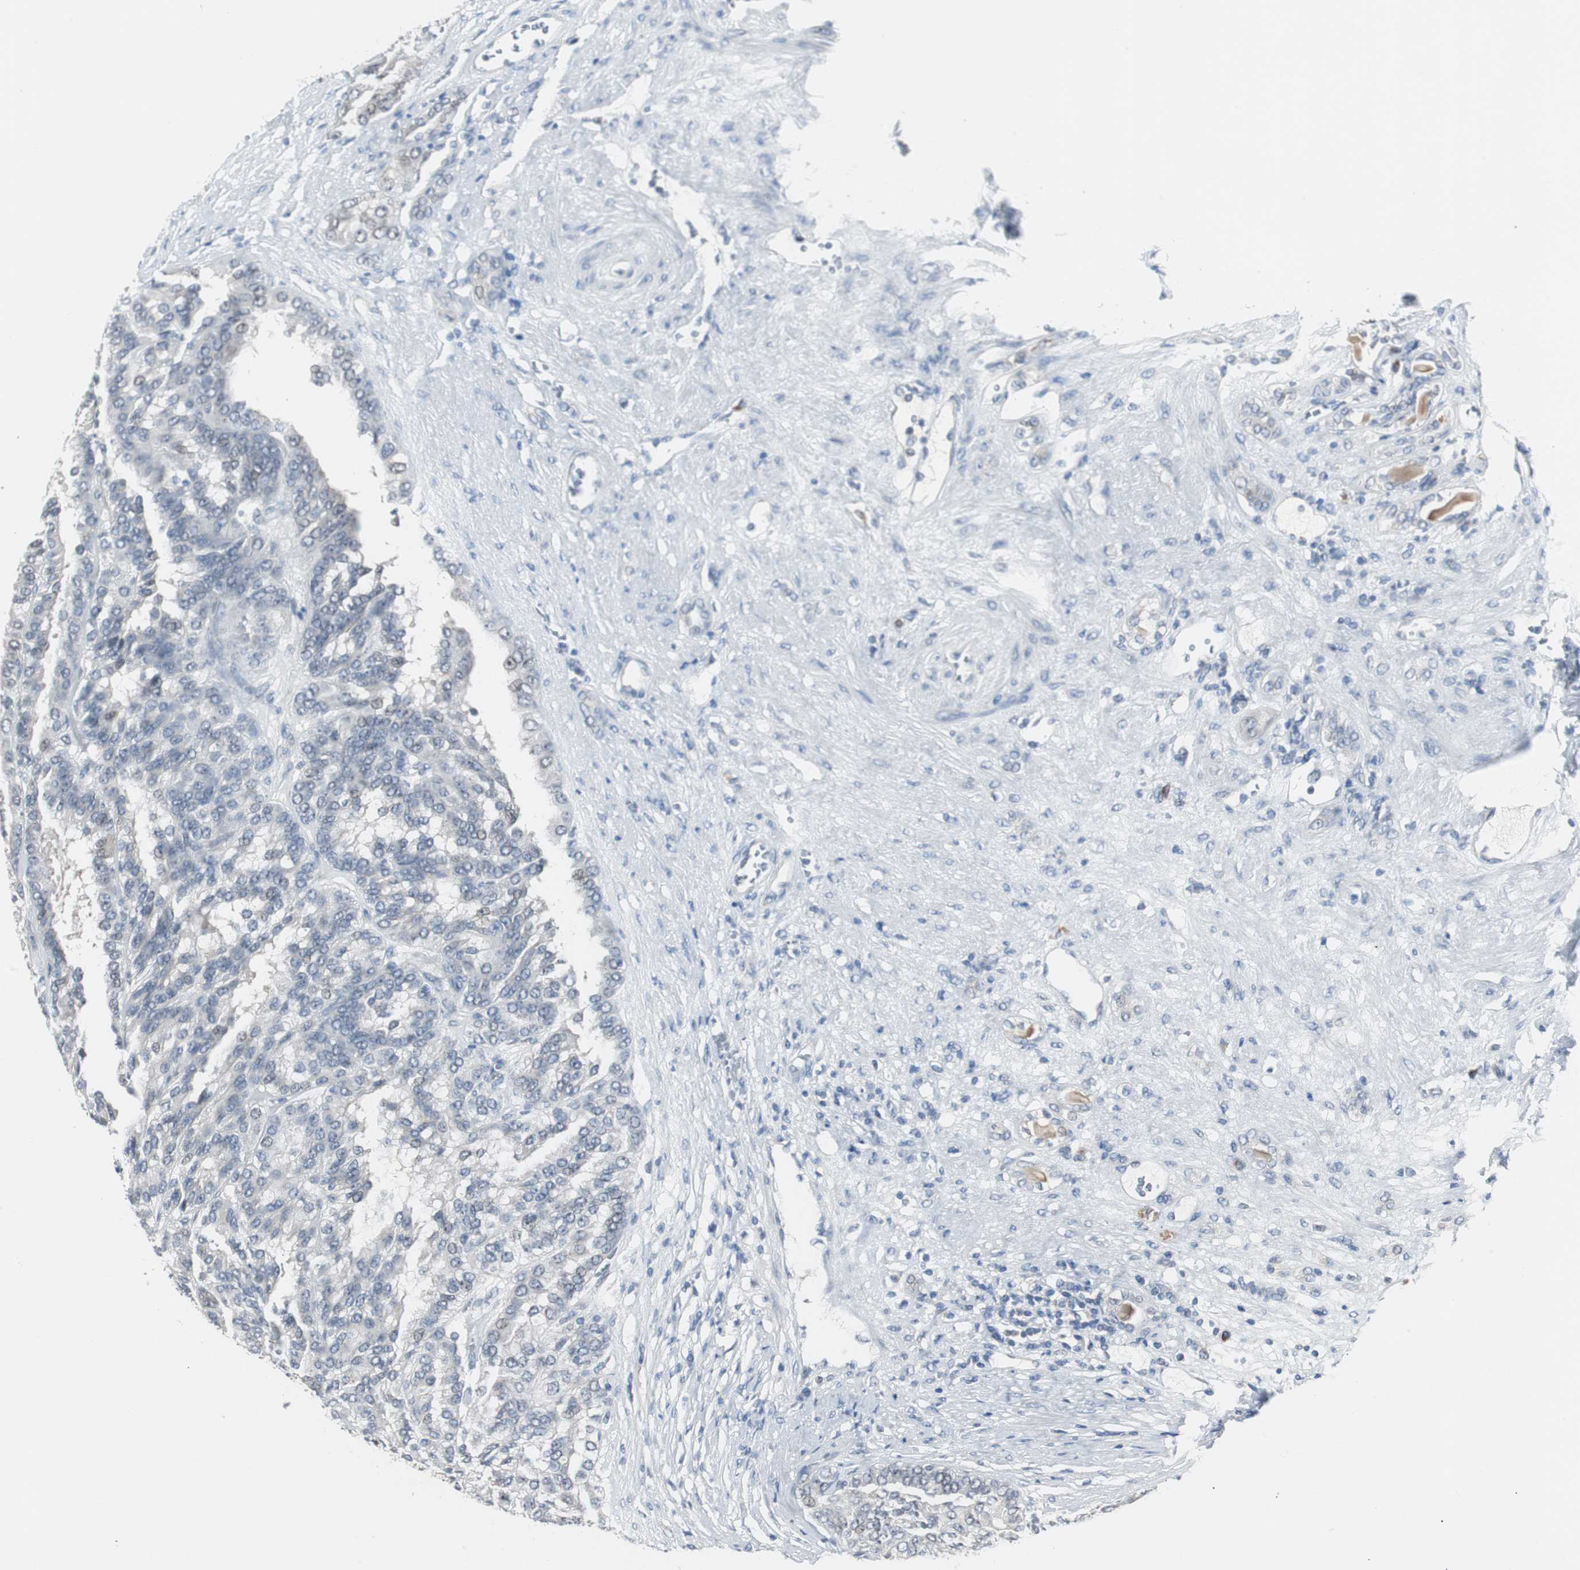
{"staining": {"intensity": "negative", "quantity": "none", "location": "none"}, "tissue": "renal cancer", "cell_type": "Tumor cells", "image_type": "cancer", "snomed": [{"axis": "morphology", "description": "Adenocarcinoma, NOS"}, {"axis": "topography", "description": "Kidney"}], "caption": "Tumor cells are negative for brown protein staining in renal adenocarcinoma.", "gene": "SOX30", "patient": {"sex": "male", "age": 46}}